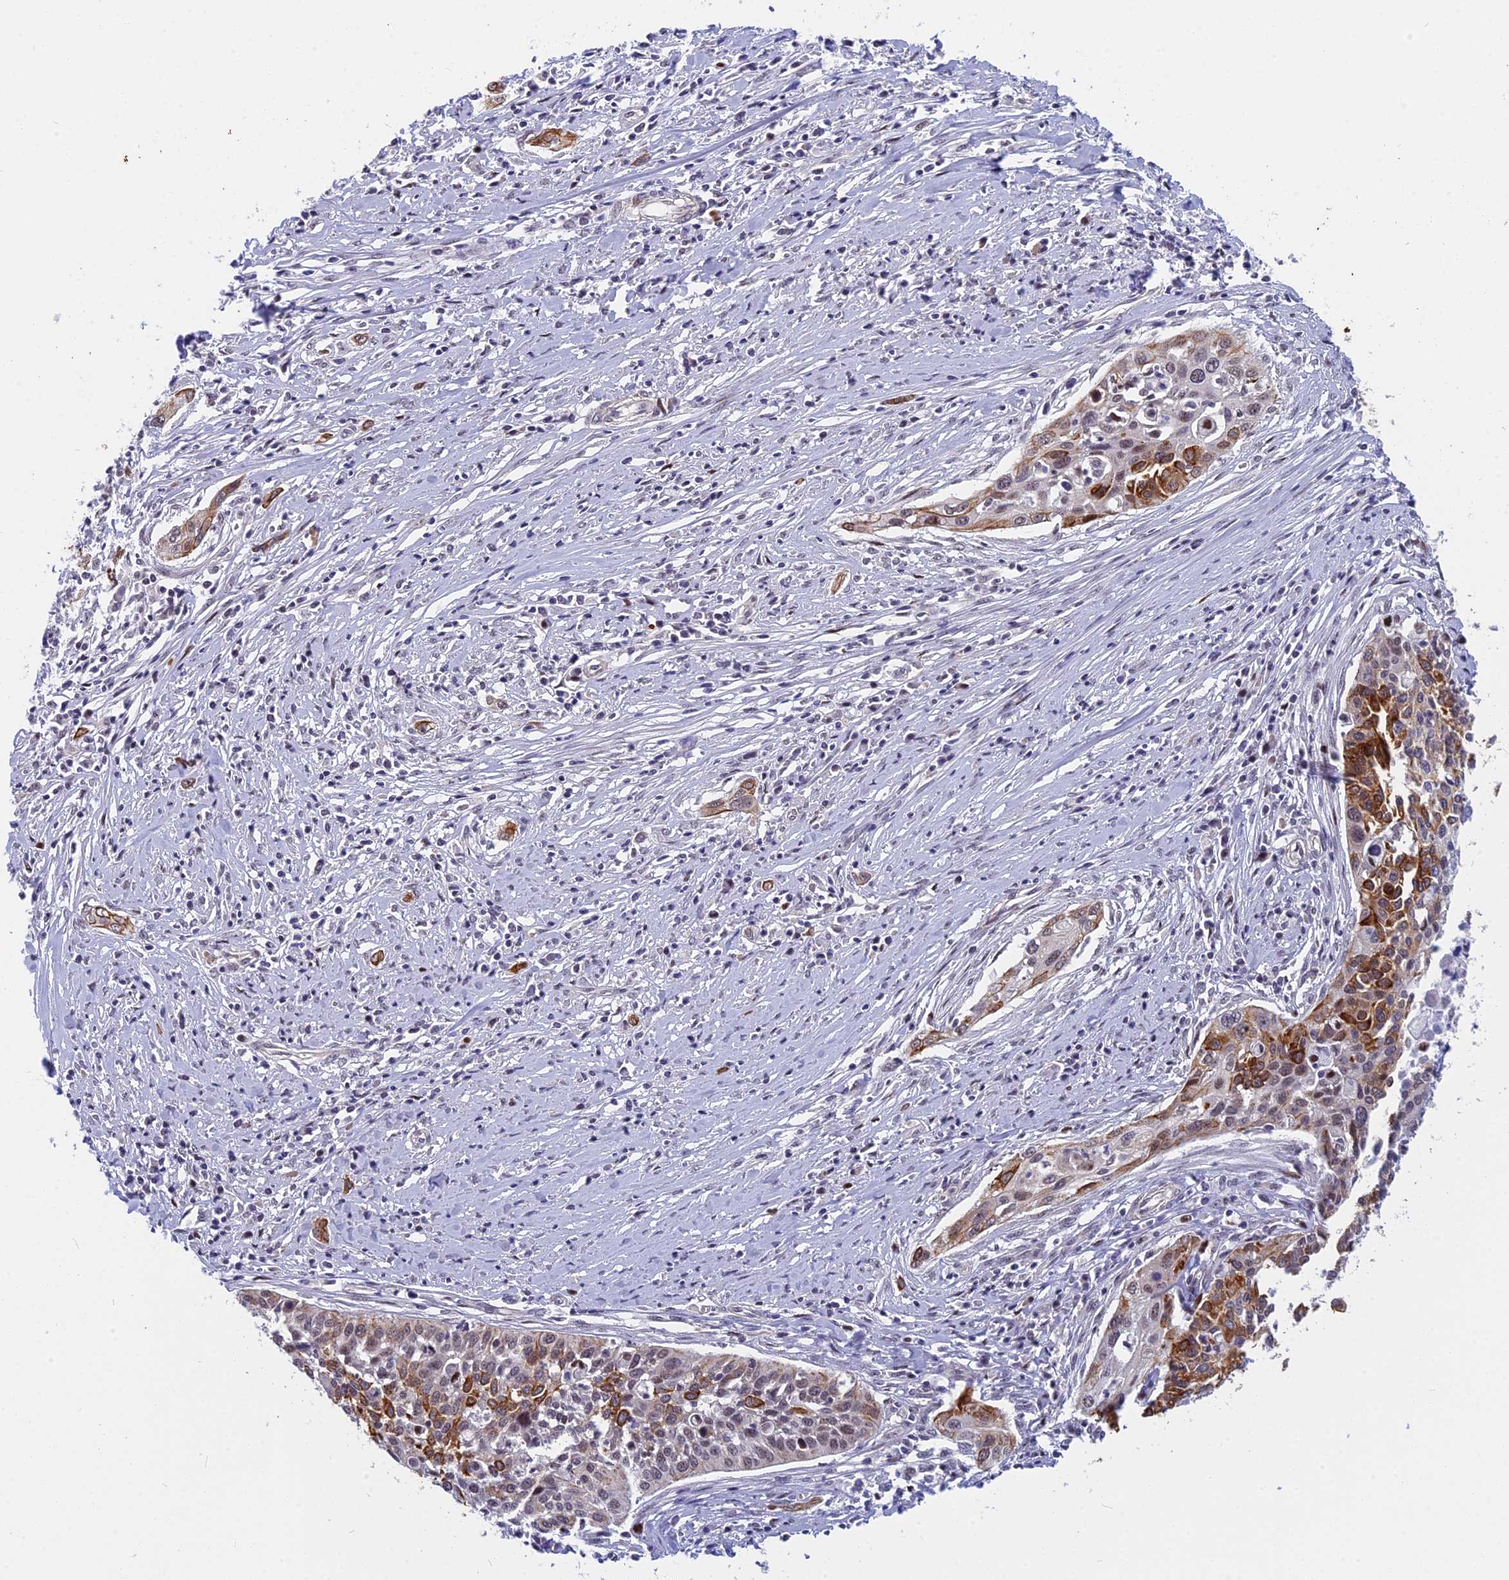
{"staining": {"intensity": "strong", "quantity": "<25%", "location": "cytoplasmic/membranous"}, "tissue": "cervical cancer", "cell_type": "Tumor cells", "image_type": "cancer", "snomed": [{"axis": "morphology", "description": "Squamous cell carcinoma, NOS"}, {"axis": "topography", "description": "Cervix"}], "caption": "Approximately <25% of tumor cells in cervical cancer (squamous cell carcinoma) display strong cytoplasmic/membranous protein expression as visualized by brown immunohistochemical staining.", "gene": "ANKRD34B", "patient": {"sex": "female", "age": 34}}